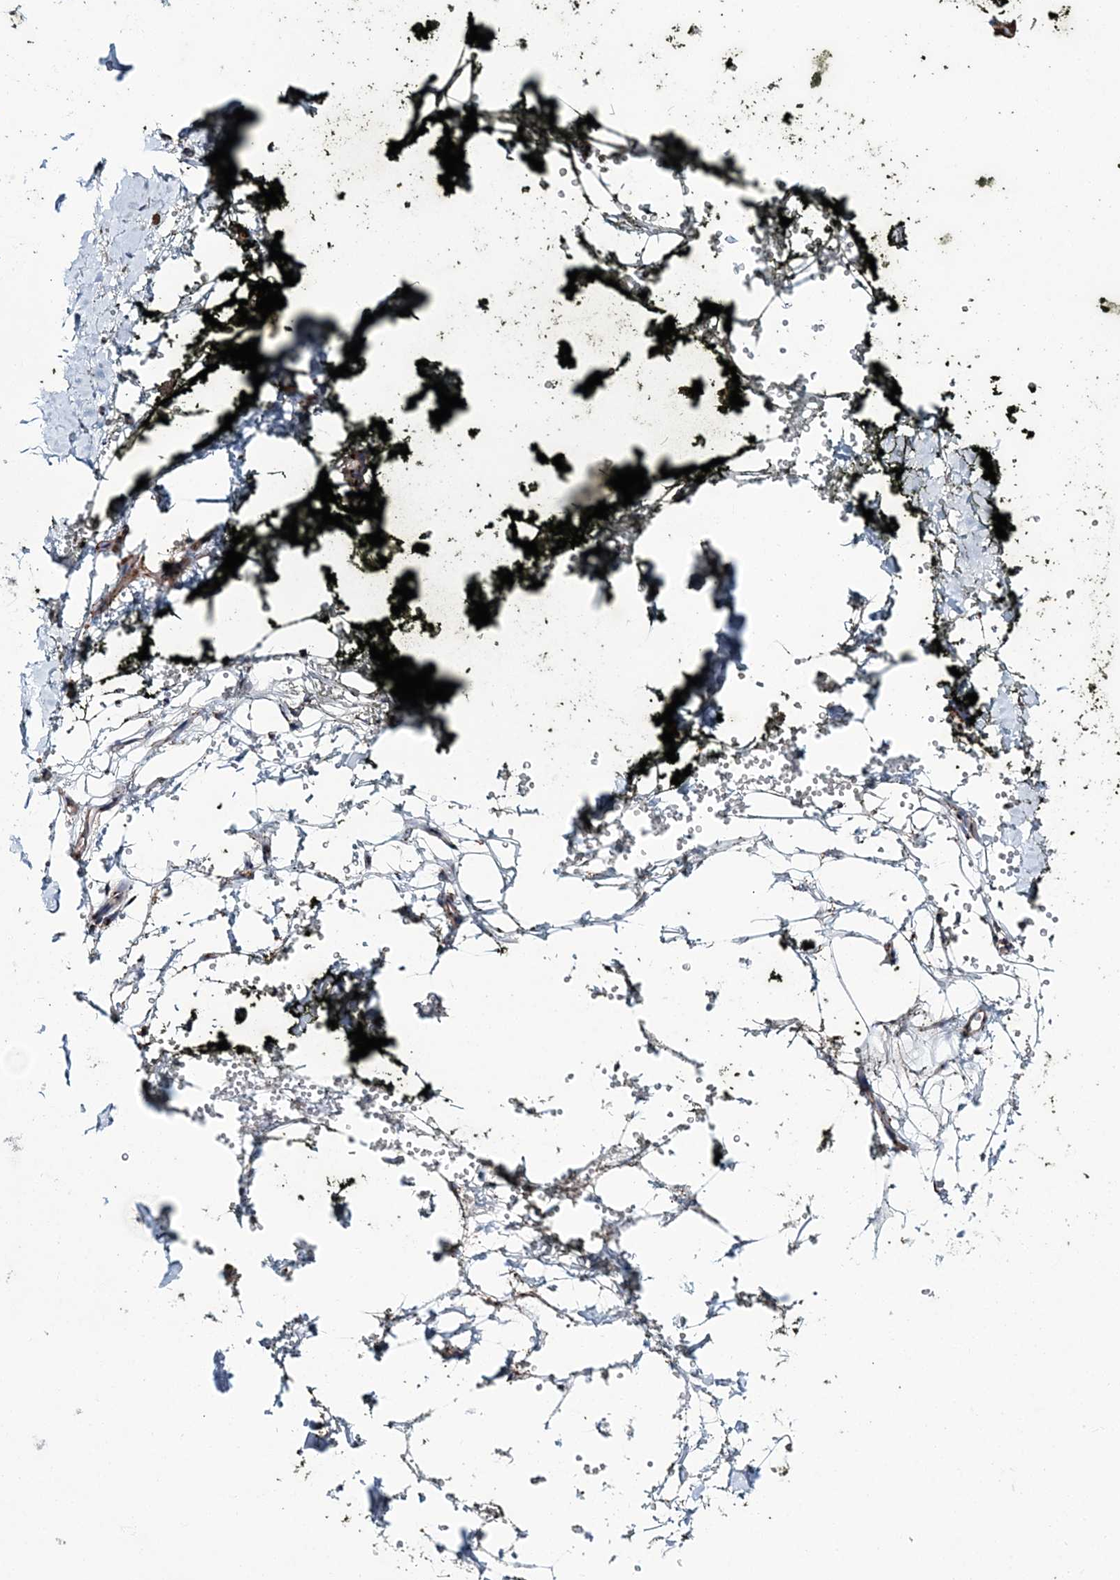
{"staining": {"intensity": "negative", "quantity": "none", "location": "none"}, "tissue": "adipose tissue", "cell_type": "Adipocytes", "image_type": "normal", "snomed": [{"axis": "morphology", "description": "Normal tissue, NOS"}, {"axis": "morphology", "description": "Adenocarcinoma, NOS"}, {"axis": "topography", "description": "Pancreas"}, {"axis": "topography", "description": "Peripheral nerve tissue"}], "caption": "Micrograph shows no protein positivity in adipocytes of benign adipose tissue.", "gene": "MAN1A2", "patient": {"sex": "male", "age": 59}}